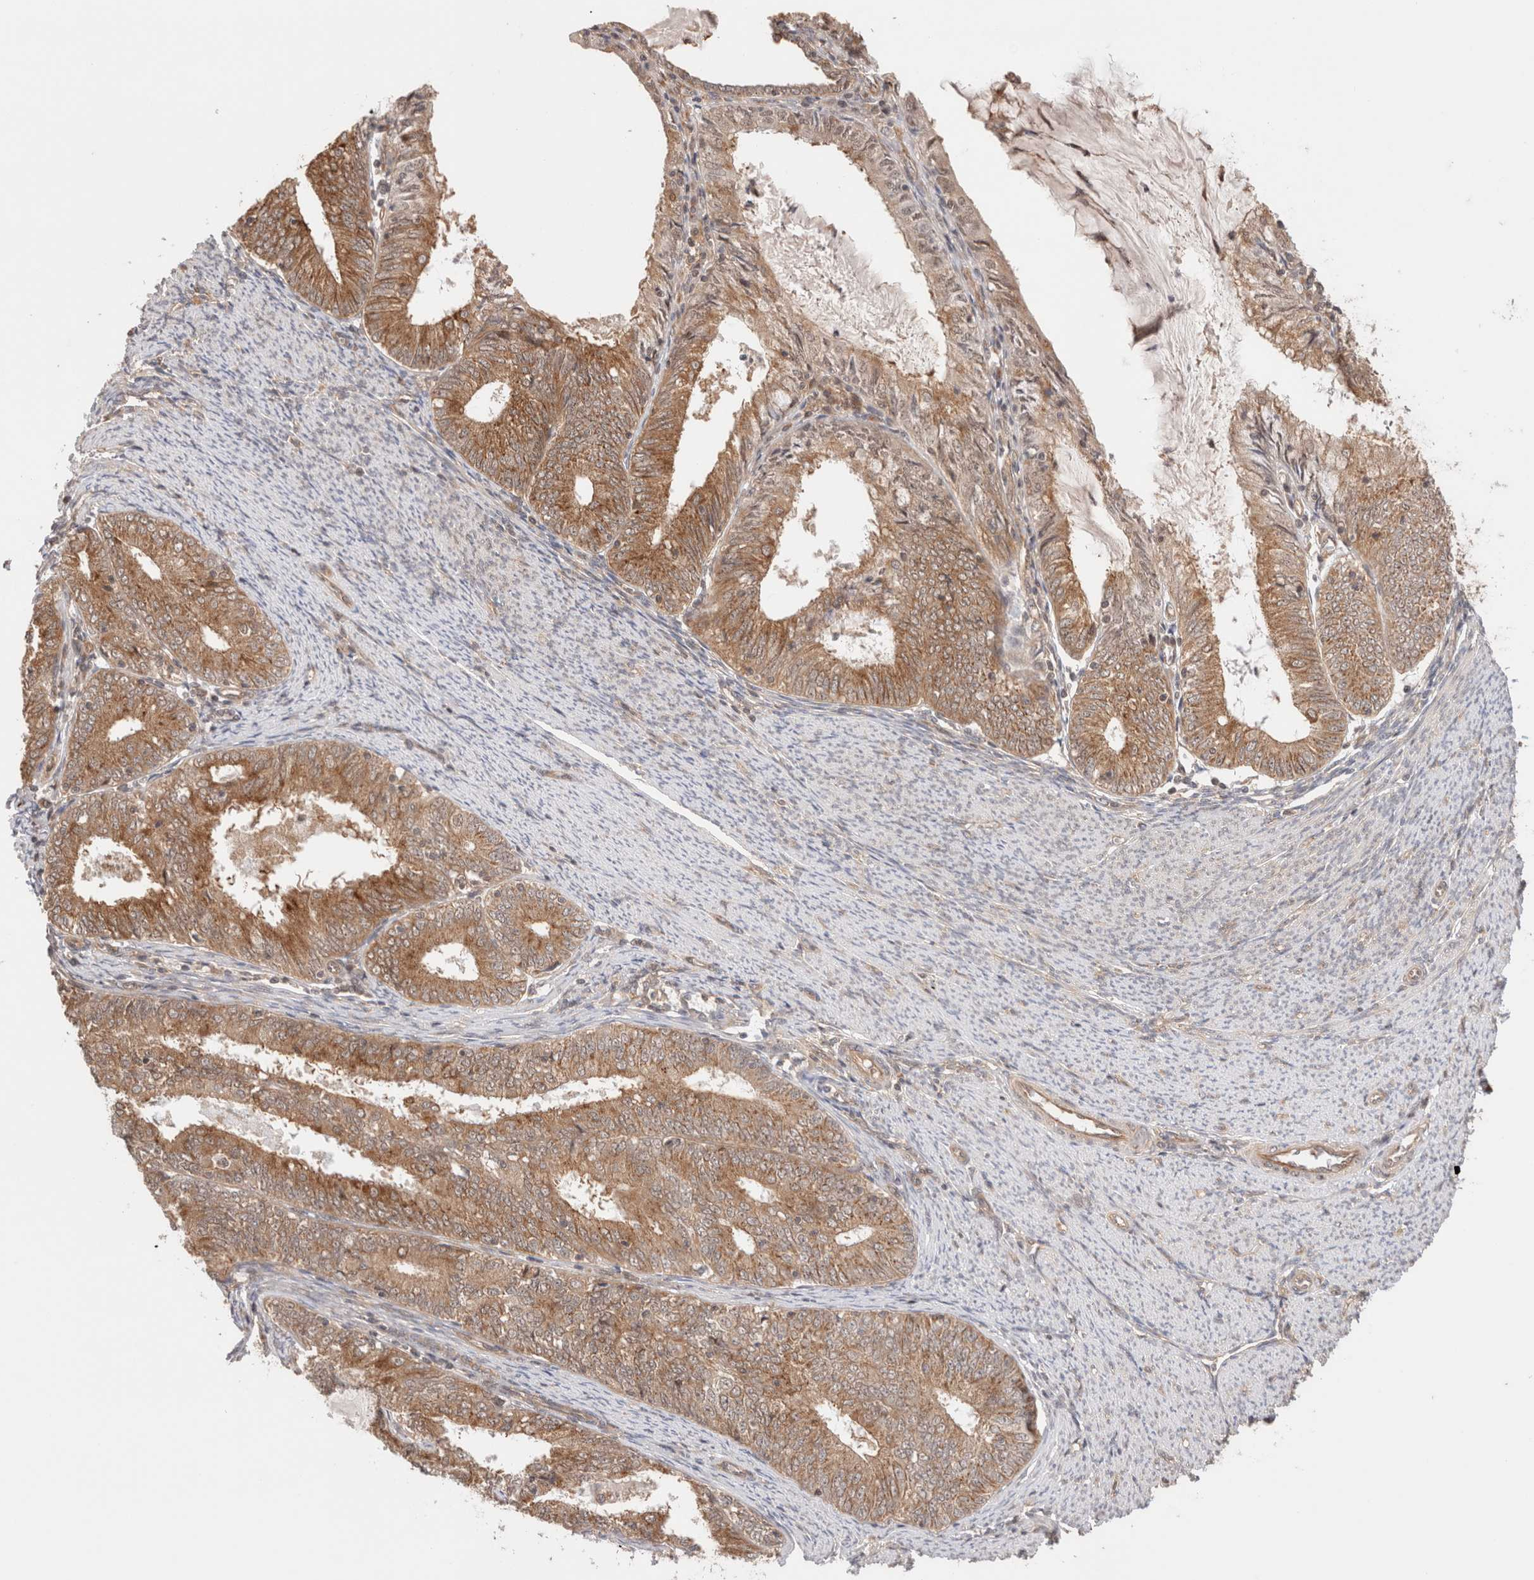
{"staining": {"intensity": "moderate", "quantity": ">75%", "location": "cytoplasmic/membranous"}, "tissue": "endometrial cancer", "cell_type": "Tumor cells", "image_type": "cancer", "snomed": [{"axis": "morphology", "description": "Adenocarcinoma, NOS"}, {"axis": "topography", "description": "Endometrium"}], "caption": "Human endometrial cancer stained with a protein marker exhibits moderate staining in tumor cells.", "gene": "SIKE1", "patient": {"sex": "female", "age": 57}}